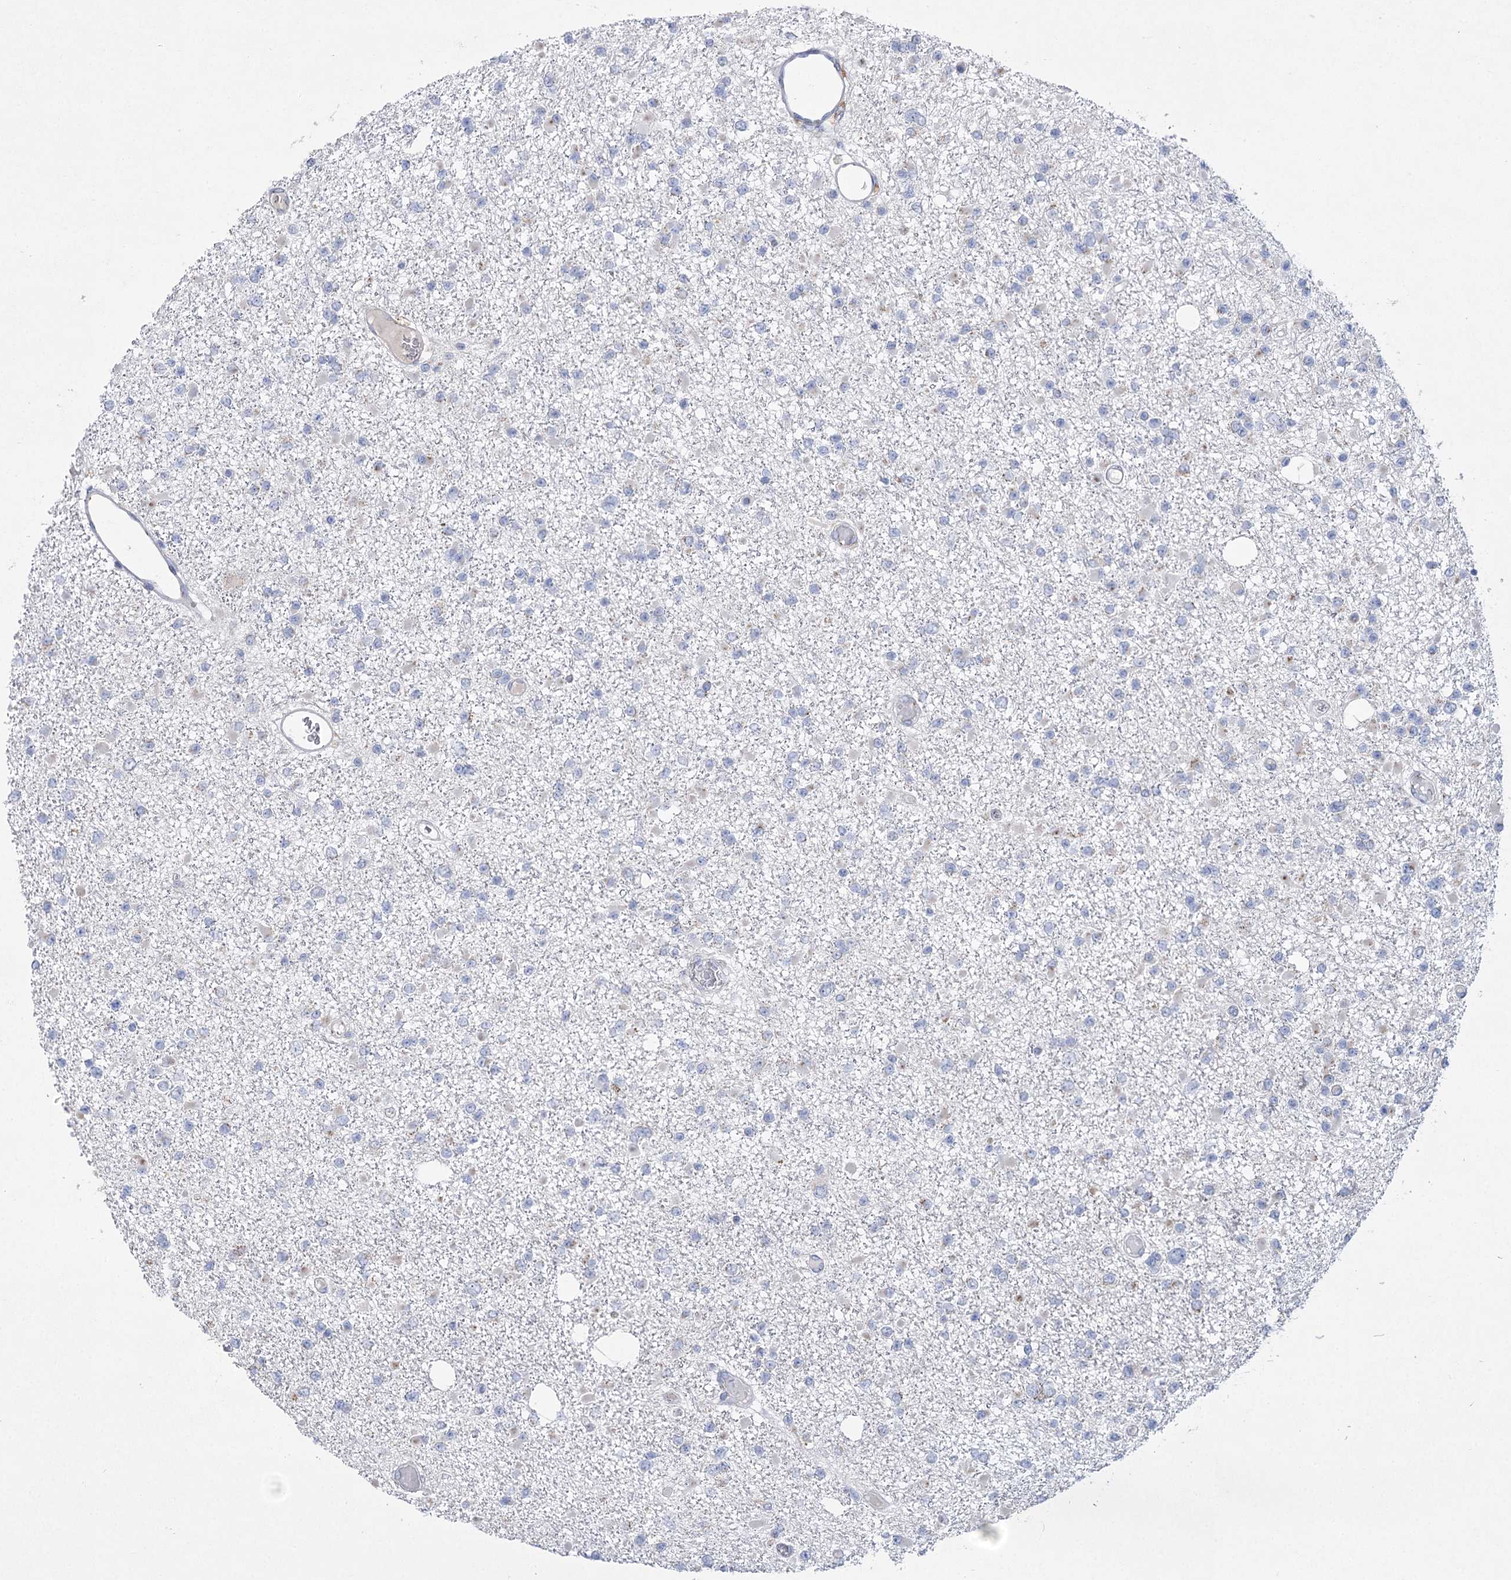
{"staining": {"intensity": "negative", "quantity": "none", "location": "none"}, "tissue": "glioma", "cell_type": "Tumor cells", "image_type": "cancer", "snomed": [{"axis": "morphology", "description": "Glioma, malignant, Low grade"}, {"axis": "topography", "description": "Brain"}], "caption": "This is an immunohistochemistry (IHC) histopathology image of malignant low-grade glioma. There is no positivity in tumor cells.", "gene": "NME7", "patient": {"sex": "female", "age": 22}}